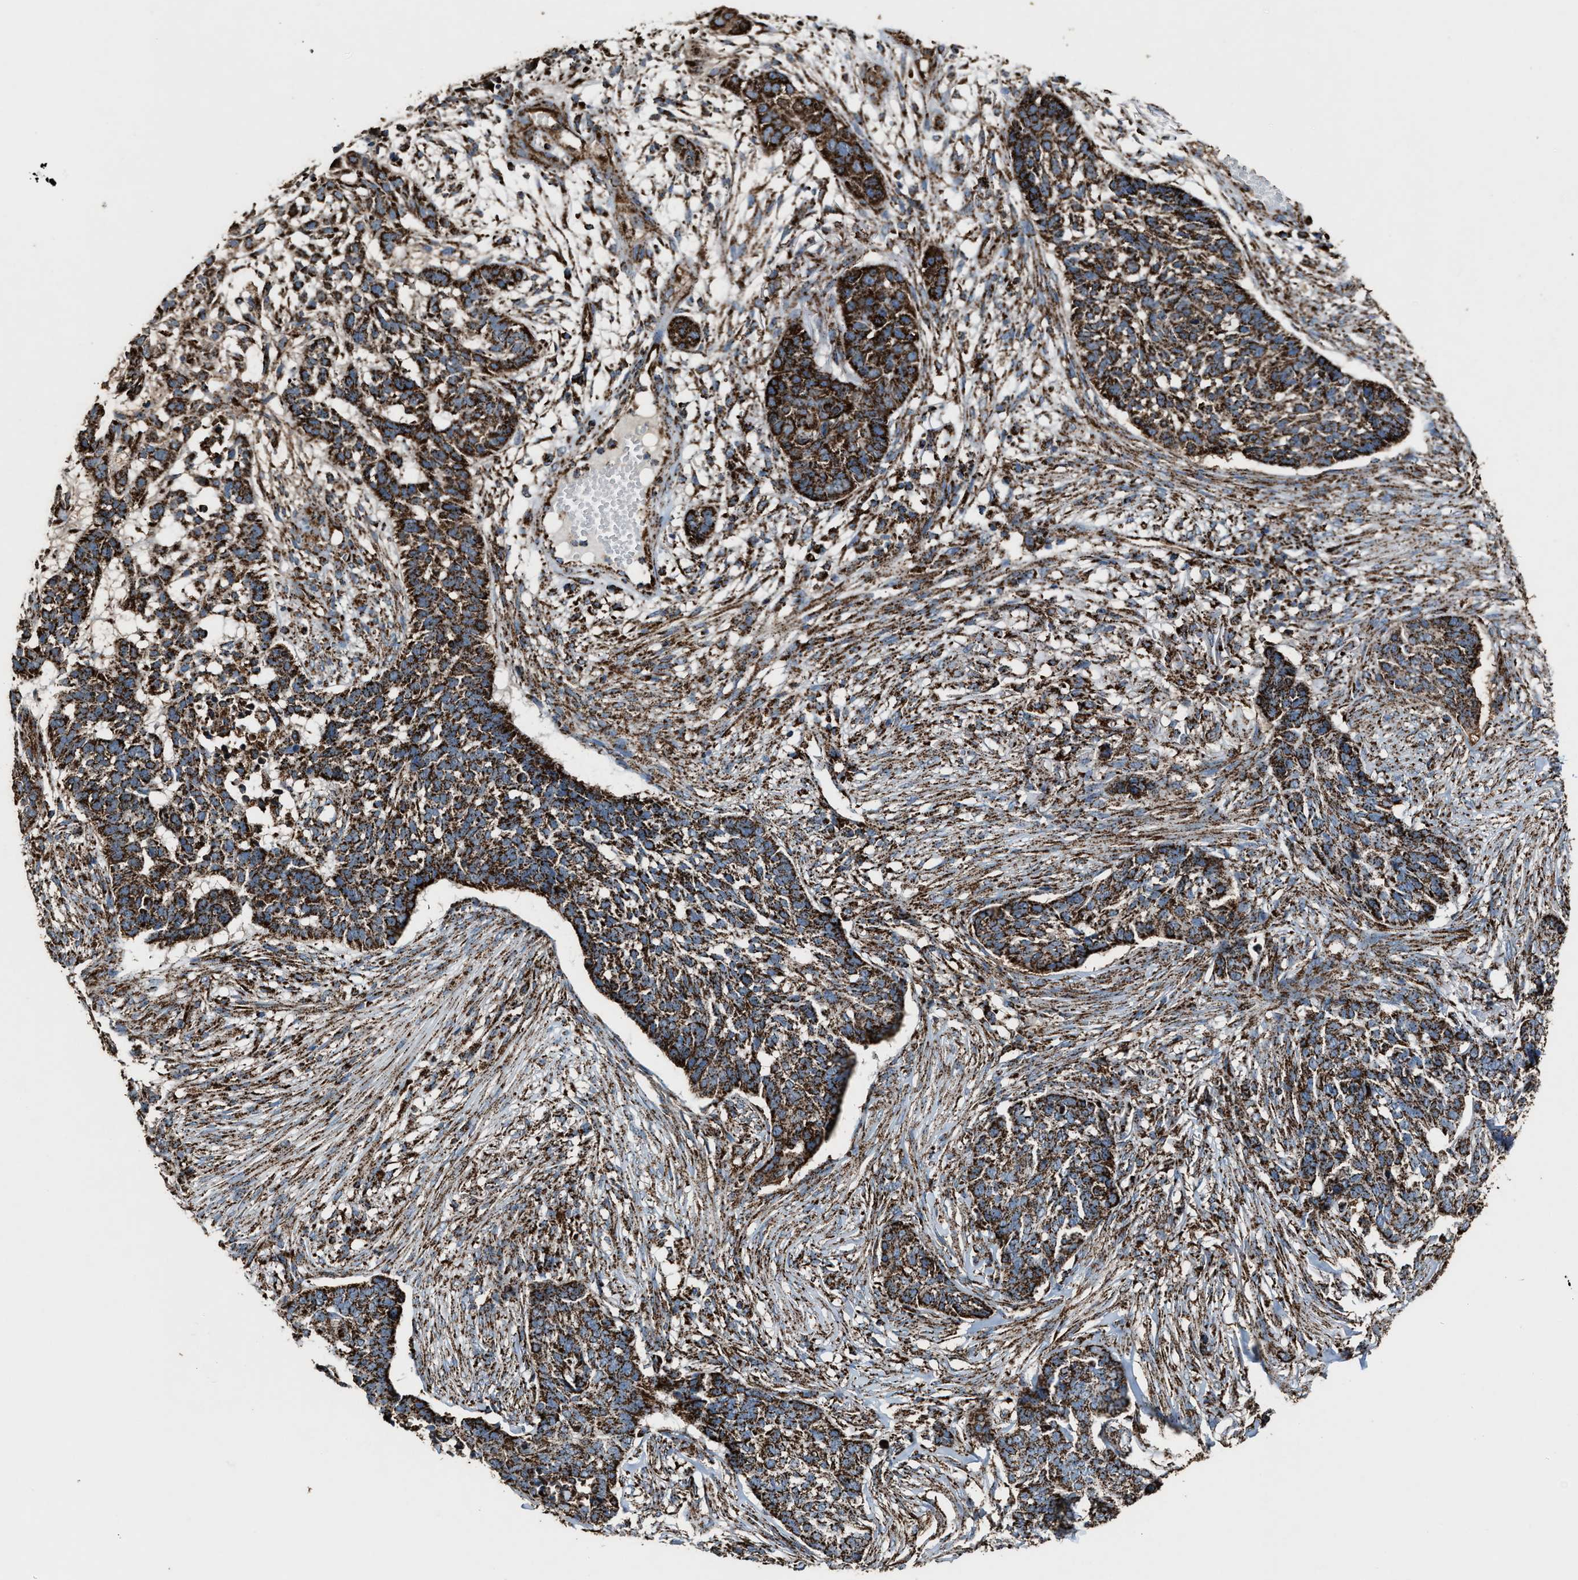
{"staining": {"intensity": "strong", "quantity": ">75%", "location": "cytoplasmic/membranous"}, "tissue": "skin cancer", "cell_type": "Tumor cells", "image_type": "cancer", "snomed": [{"axis": "morphology", "description": "Basal cell carcinoma"}, {"axis": "topography", "description": "Skin"}], "caption": "The histopathology image demonstrates staining of skin basal cell carcinoma, revealing strong cytoplasmic/membranous protein staining (brown color) within tumor cells. The staining was performed using DAB to visualize the protein expression in brown, while the nuclei were stained in blue with hematoxylin (Magnification: 20x).", "gene": "MDH2", "patient": {"sex": "male", "age": 85}}